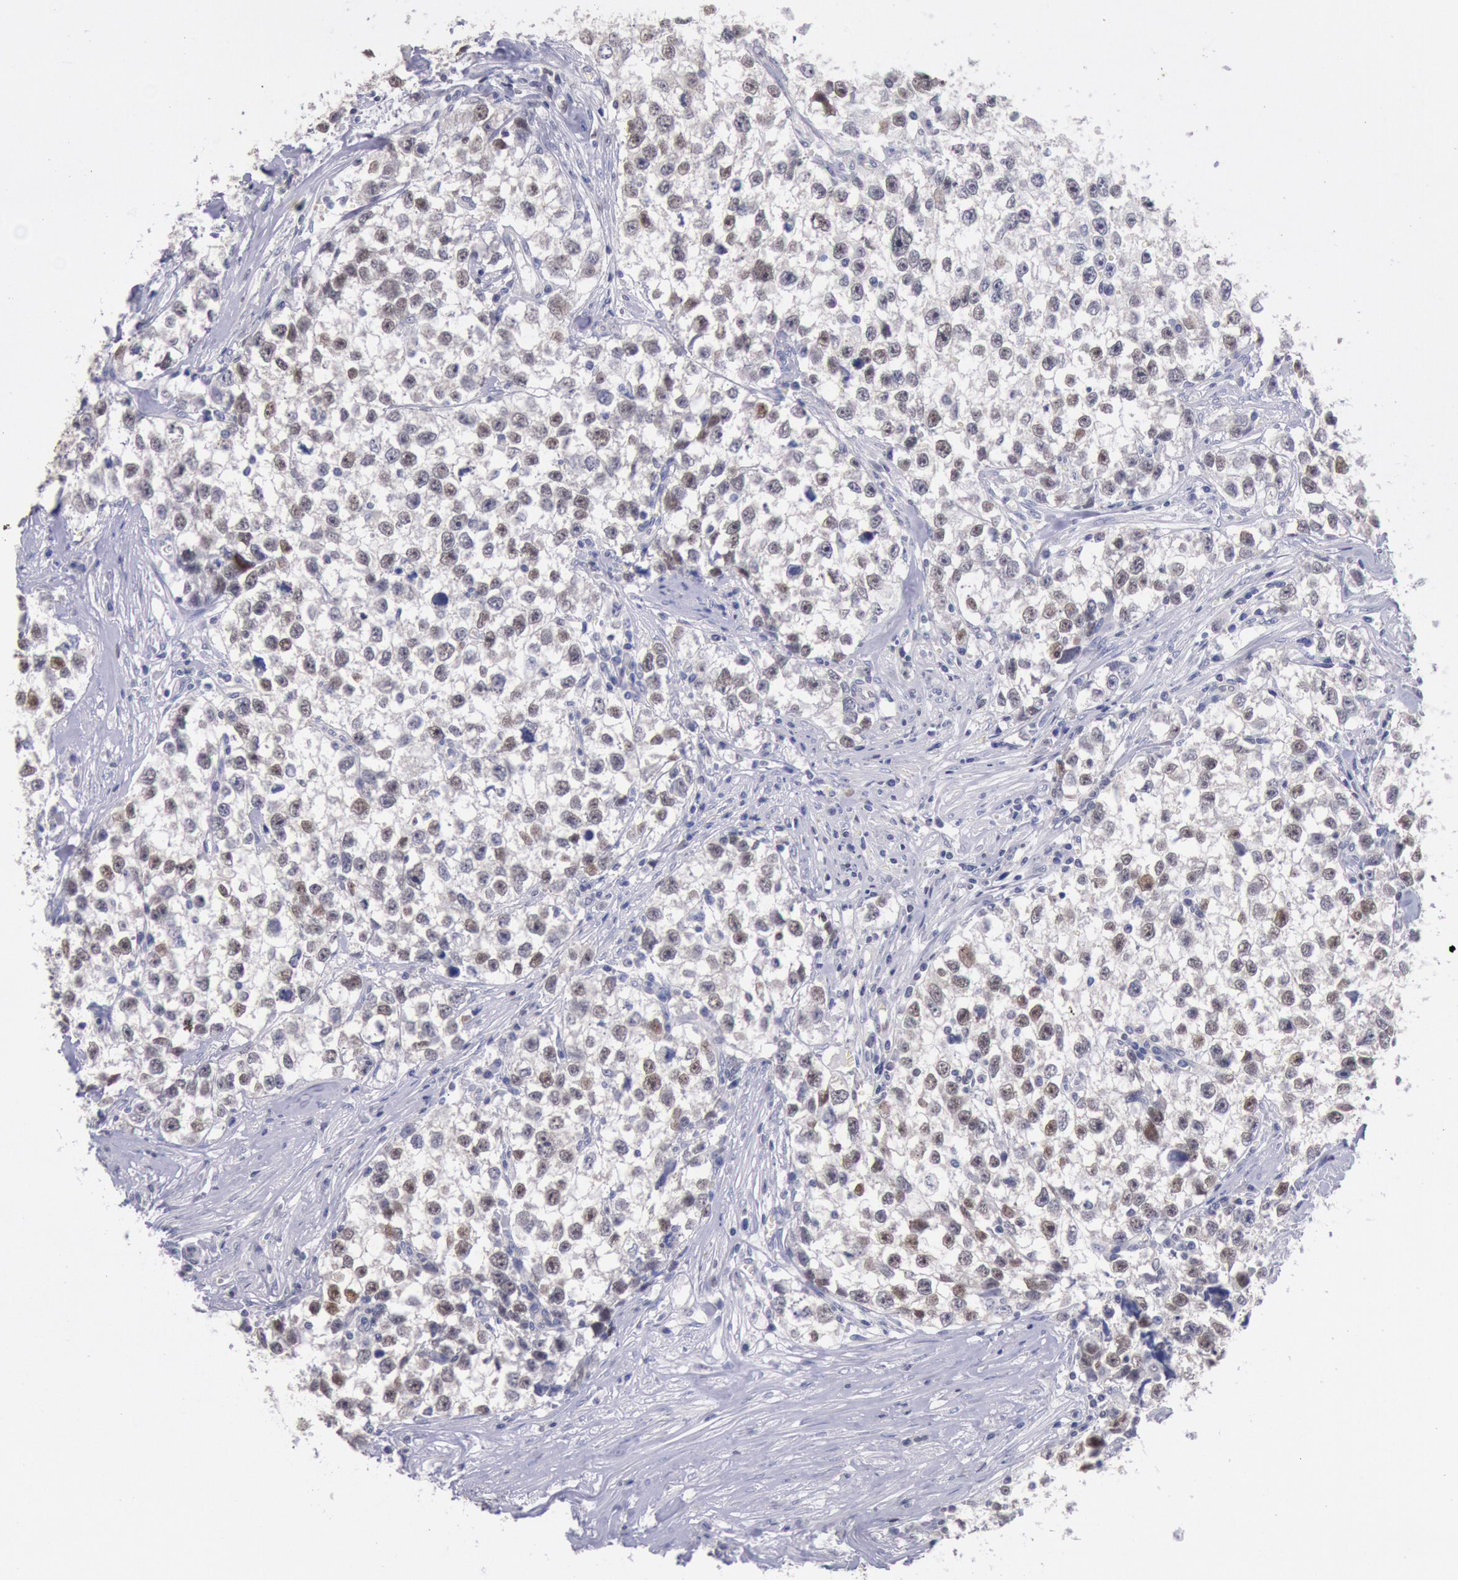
{"staining": {"intensity": "negative", "quantity": "none", "location": "none"}, "tissue": "testis cancer", "cell_type": "Tumor cells", "image_type": "cancer", "snomed": [{"axis": "morphology", "description": "Seminoma, NOS"}, {"axis": "morphology", "description": "Carcinoma, Embryonal, NOS"}, {"axis": "topography", "description": "Testis"}], "caption": "Immunohistochemistry (IHC) of testis seminoma shows no expression in tumor cells.", "gene": "RPS6KA5", "patient": {"sex": "male", "age": 30}}